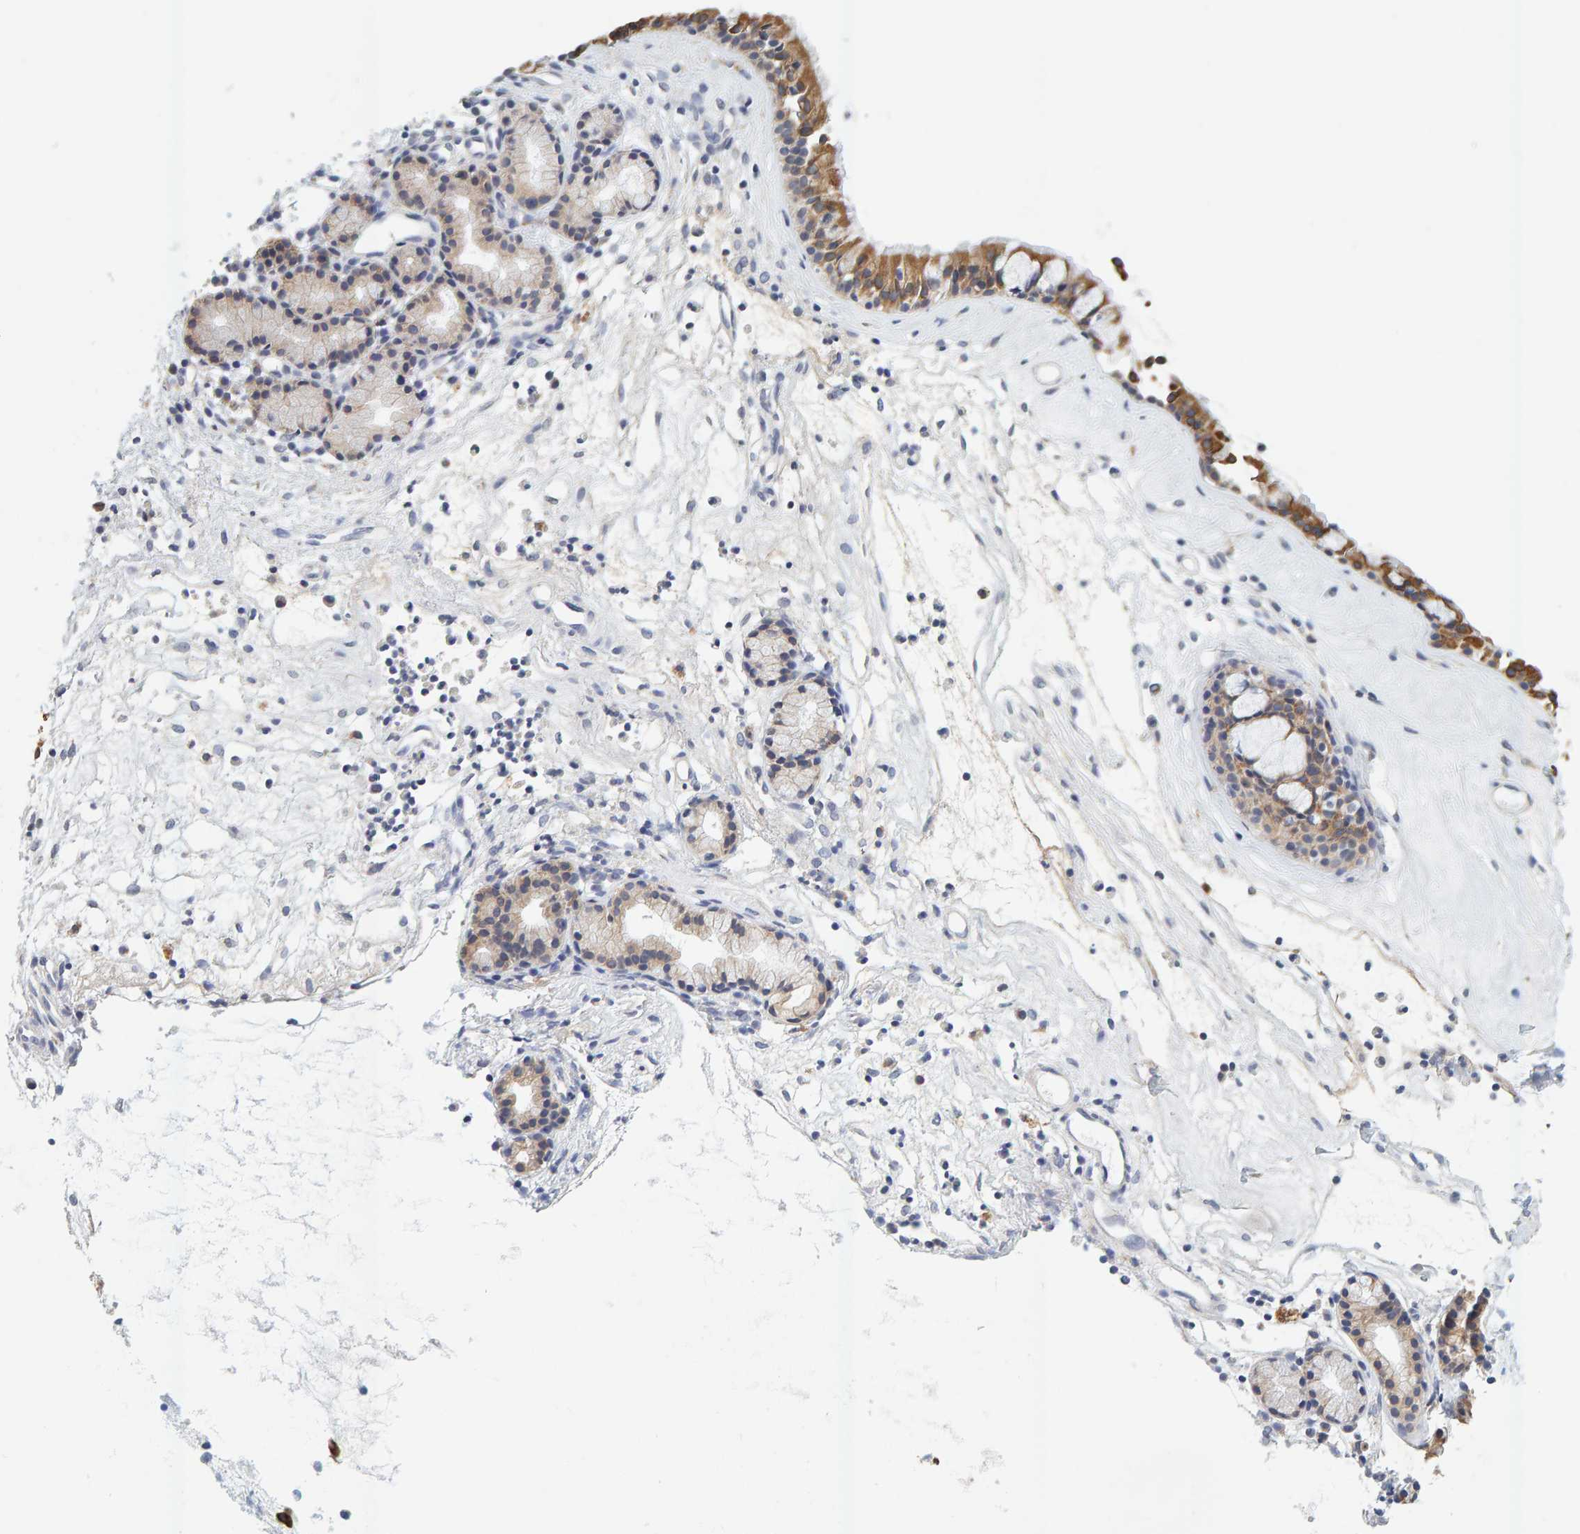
{"staining": {"intensity": "moderate", "quantity": ">75%", "location": "cytoplasmic/membranous"}, "tissue": "nasopharynx", "cell_type": "Respiratory epithelial cells", "image_type": "normal", "snomed": [{"axis": "morphology", "description": "Normal tissue, NOS"}, {"axis": "topography", "description": "Nasopharynx"}], "caption": "This photomicrograph reveals immunohistochemistry staining of unremarkable nasopharynx, with medium moderate cytoplasmic/membranous staining in about >75% of respiratory epithelial cells.", "gene": "SGPL1", "patient": {"sex": "female", "age": 42}}